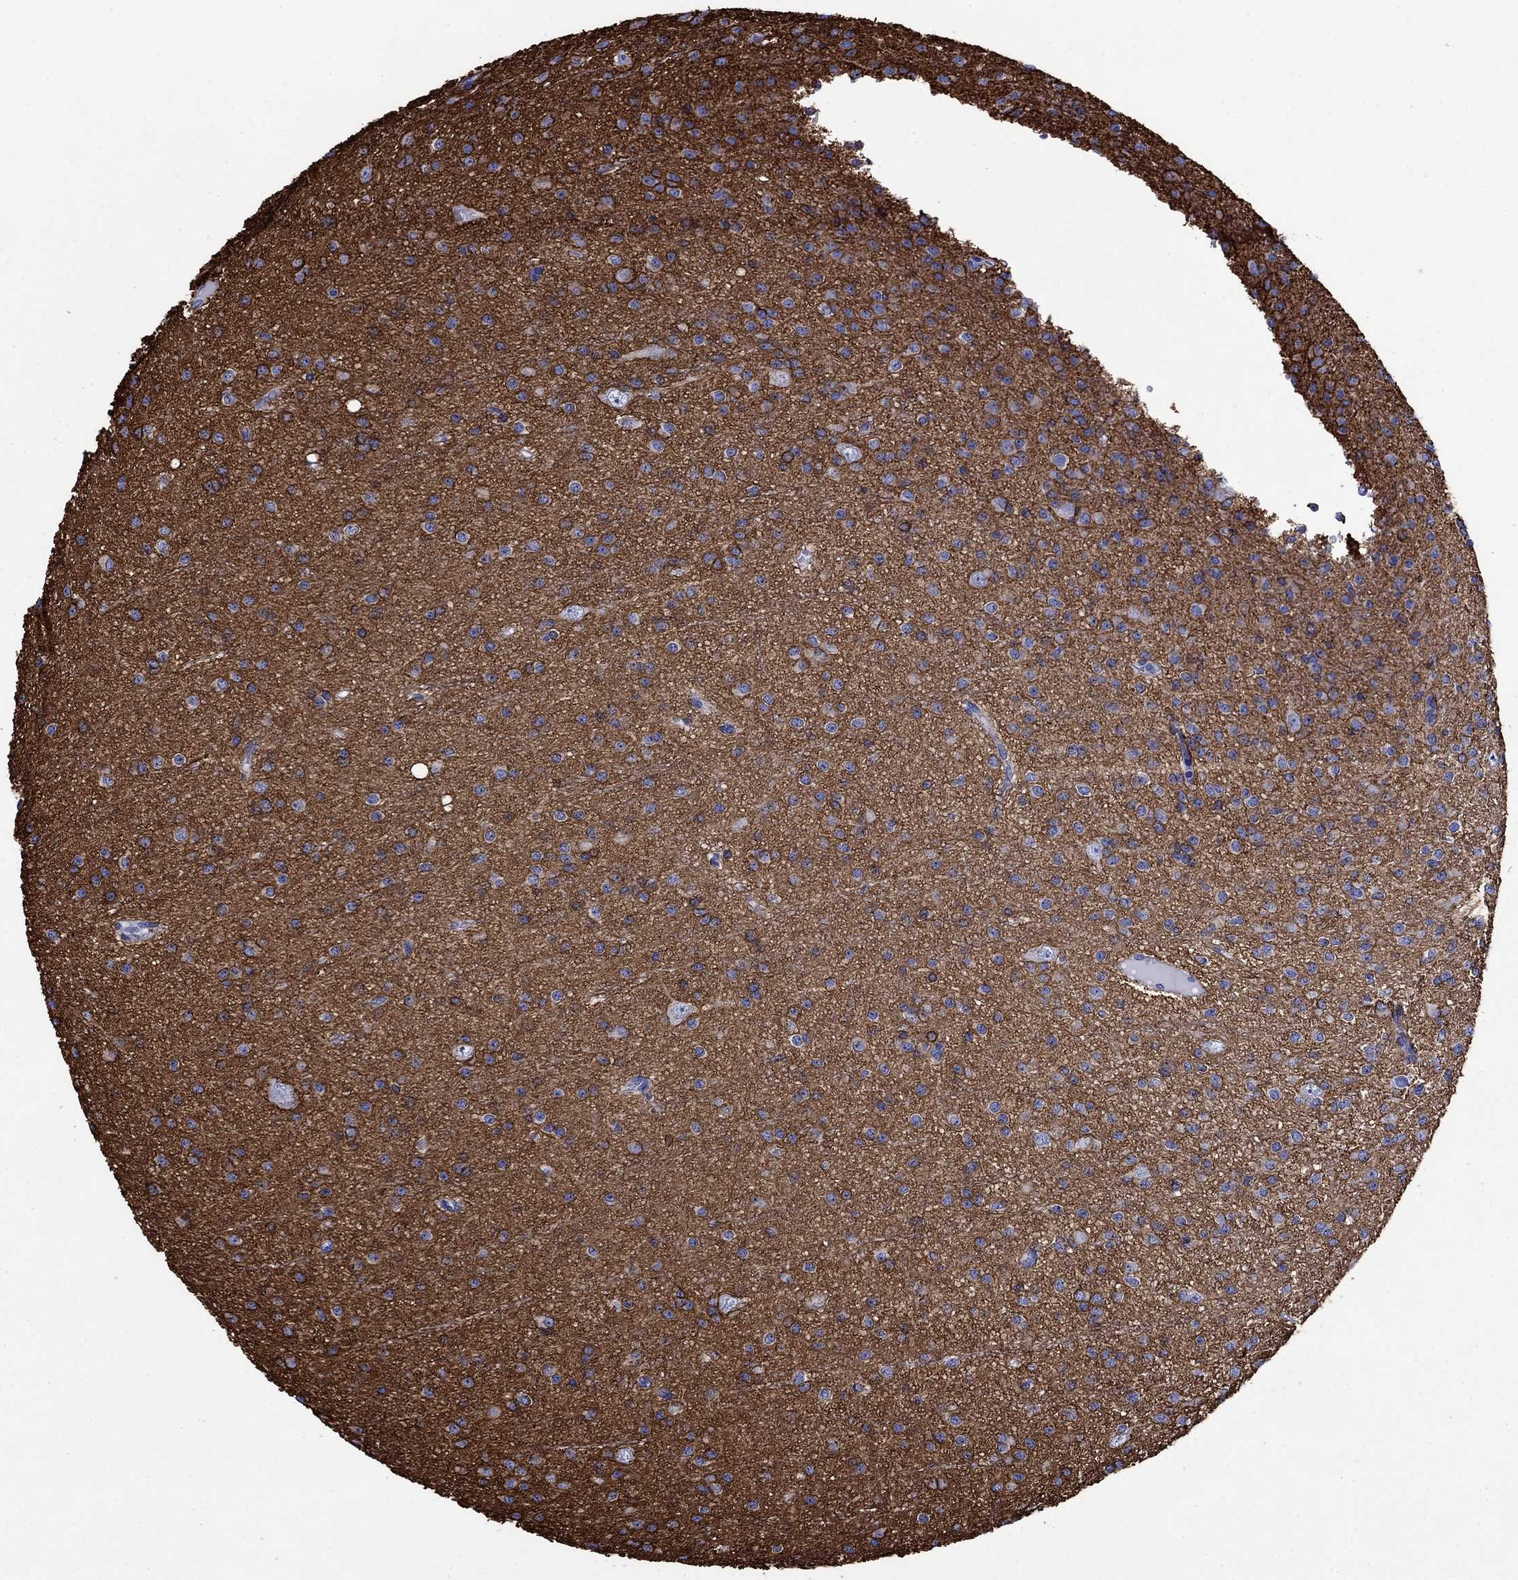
{"staining": {"intensity": "negative", "quantity": "none", "location": "none"}, "tissue": "glioma", "cell_type": "Tumor cells", "image_type": "cancer", "snomed": [{"axis": "morphology", "description": "Glioma, malignant, Low grade"}, {"axis": "topography", "description": "Brain"}], "caption": "Glioma was stained to show a protein in brown. There is no significant expression in tumor cells.", "gene": "SLC1A2", "patient": {"sex": "male", "age": 27}}